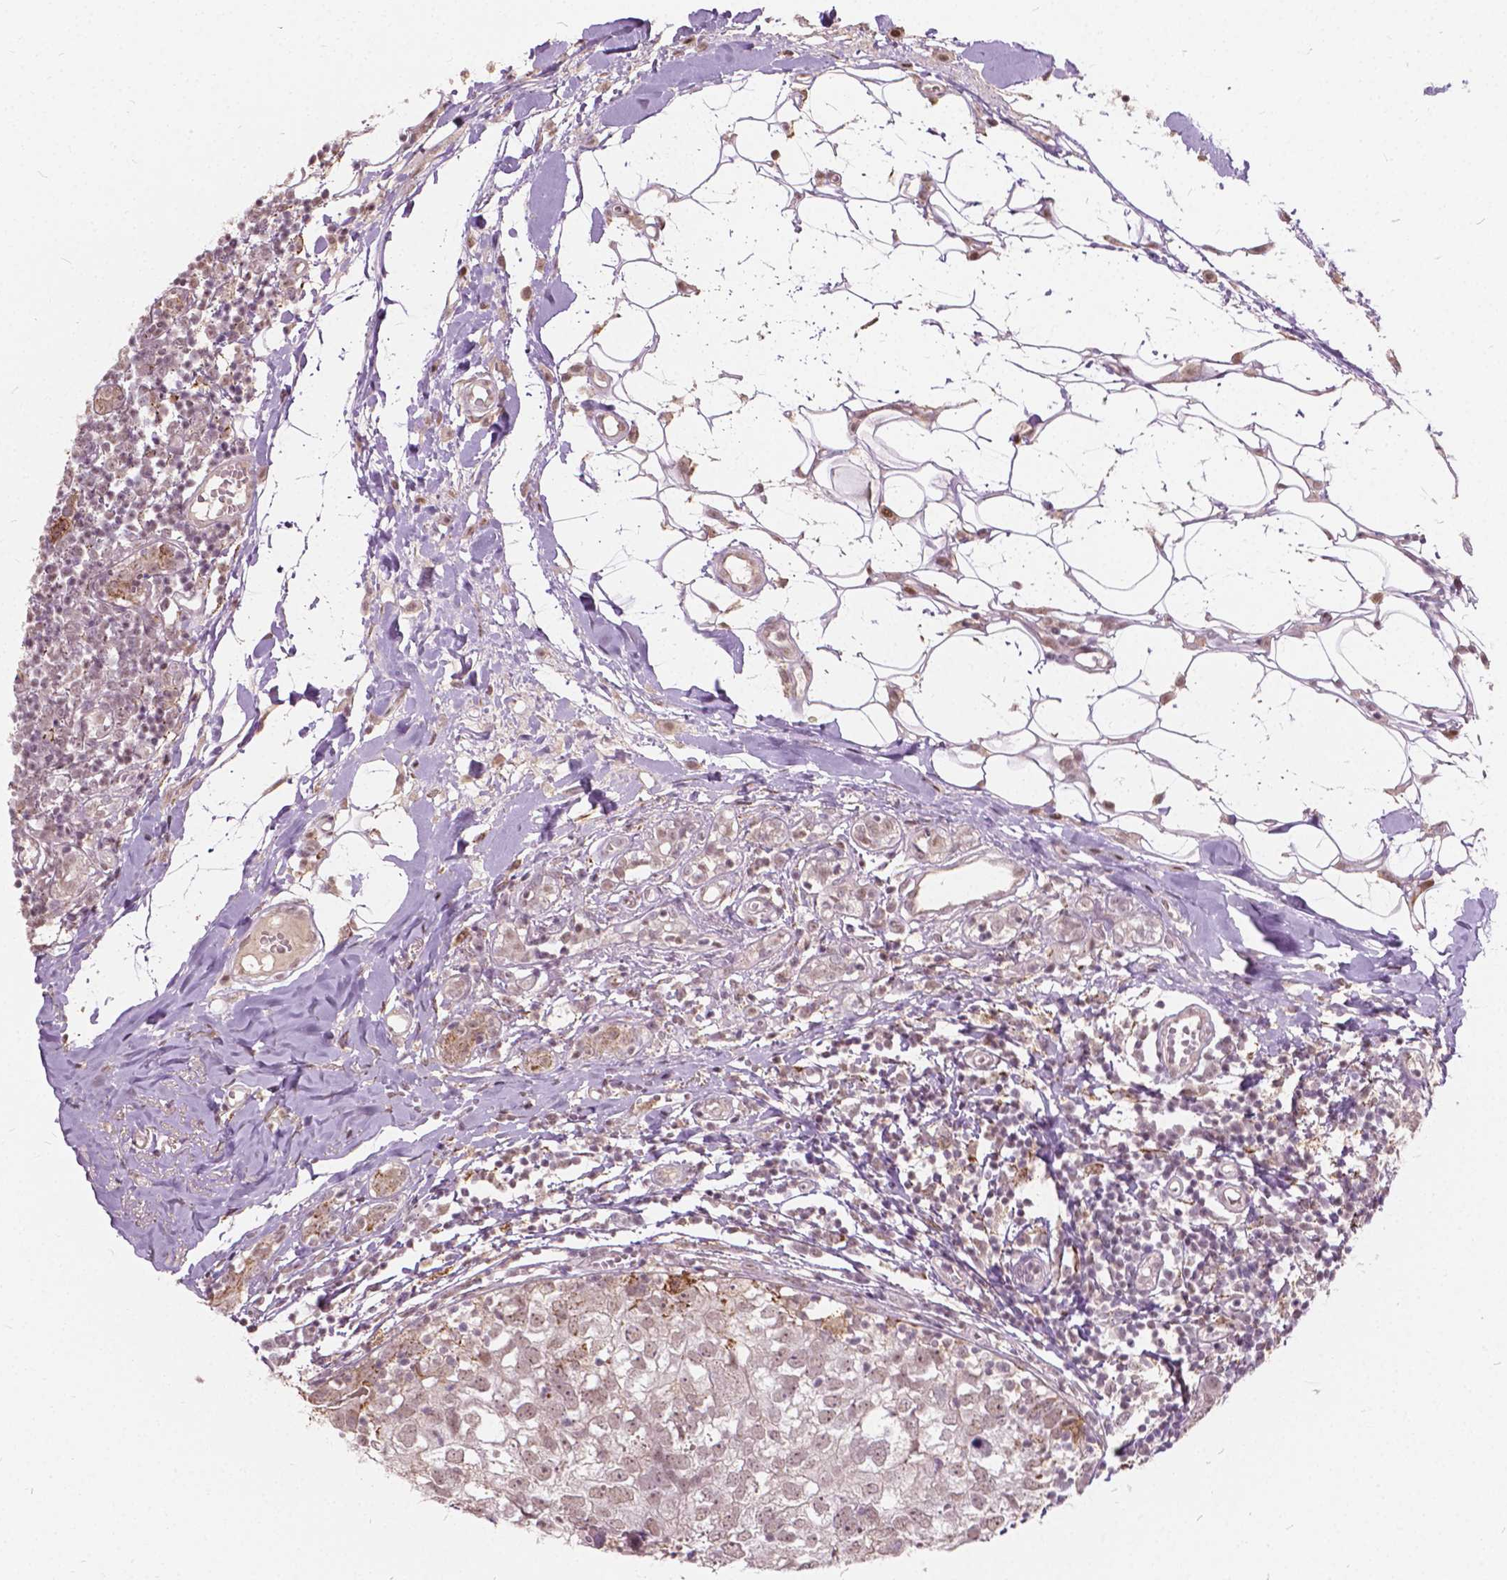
{"staining": {"intensity": "weak", "quantity": "25%-75%", "location": "nuclear"}, "tissue": "breast cancer", "cell_type": "Tumor cells", "image_type": "cancer", "snomed": [{"axis": "morphology", "description": "Duct carcinoma"}, {"axis": "topography", "description": "Breast"}], "caption": "This is an image of IHC staining of breast cancer (intraductal carcinoma), which shows weak staining in the nuclear of tumor cells.", "gene": "DLX6", "patient": {"sex": "female", "age": 30}}